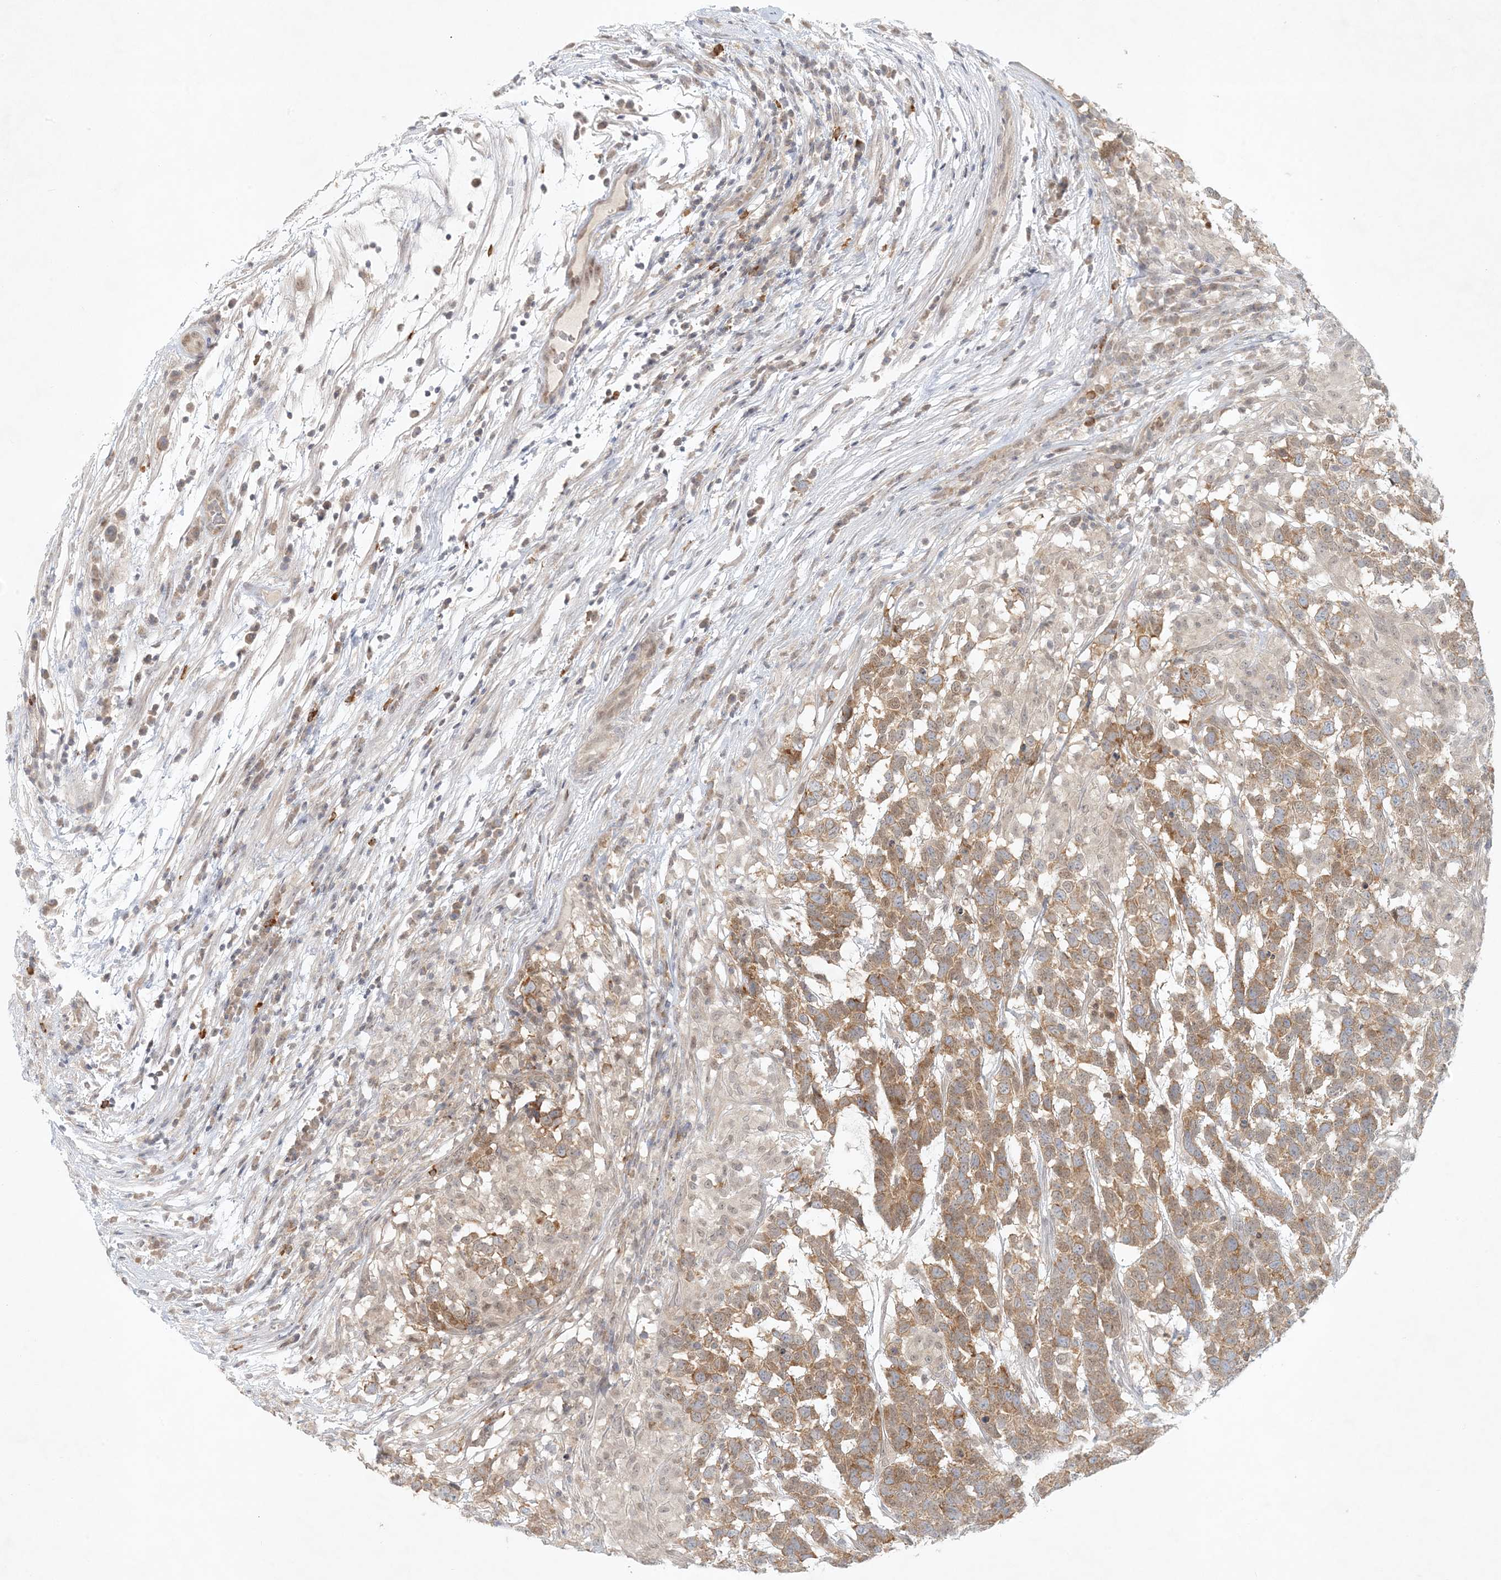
{"staining": {"intensity": "moderate", "quantity": ">75%", "location": "cytoplasmic/membranous"}, "tissue": "testis cancer", "cell_type": "Tumor cells", "image_type": "cancer", "snomed": [{"axis": "morphology", "description": "Carcinoma, Embryonal, NOS"}, {"axis": "topography", "description": "Testis"}], "caption": "A brown stain shows moderate cytoplasmic/membranous expression of a protein in testis cancer tumor cells.", "gene": "OBI1", "patient": {"sex": "male", "age": 26}}